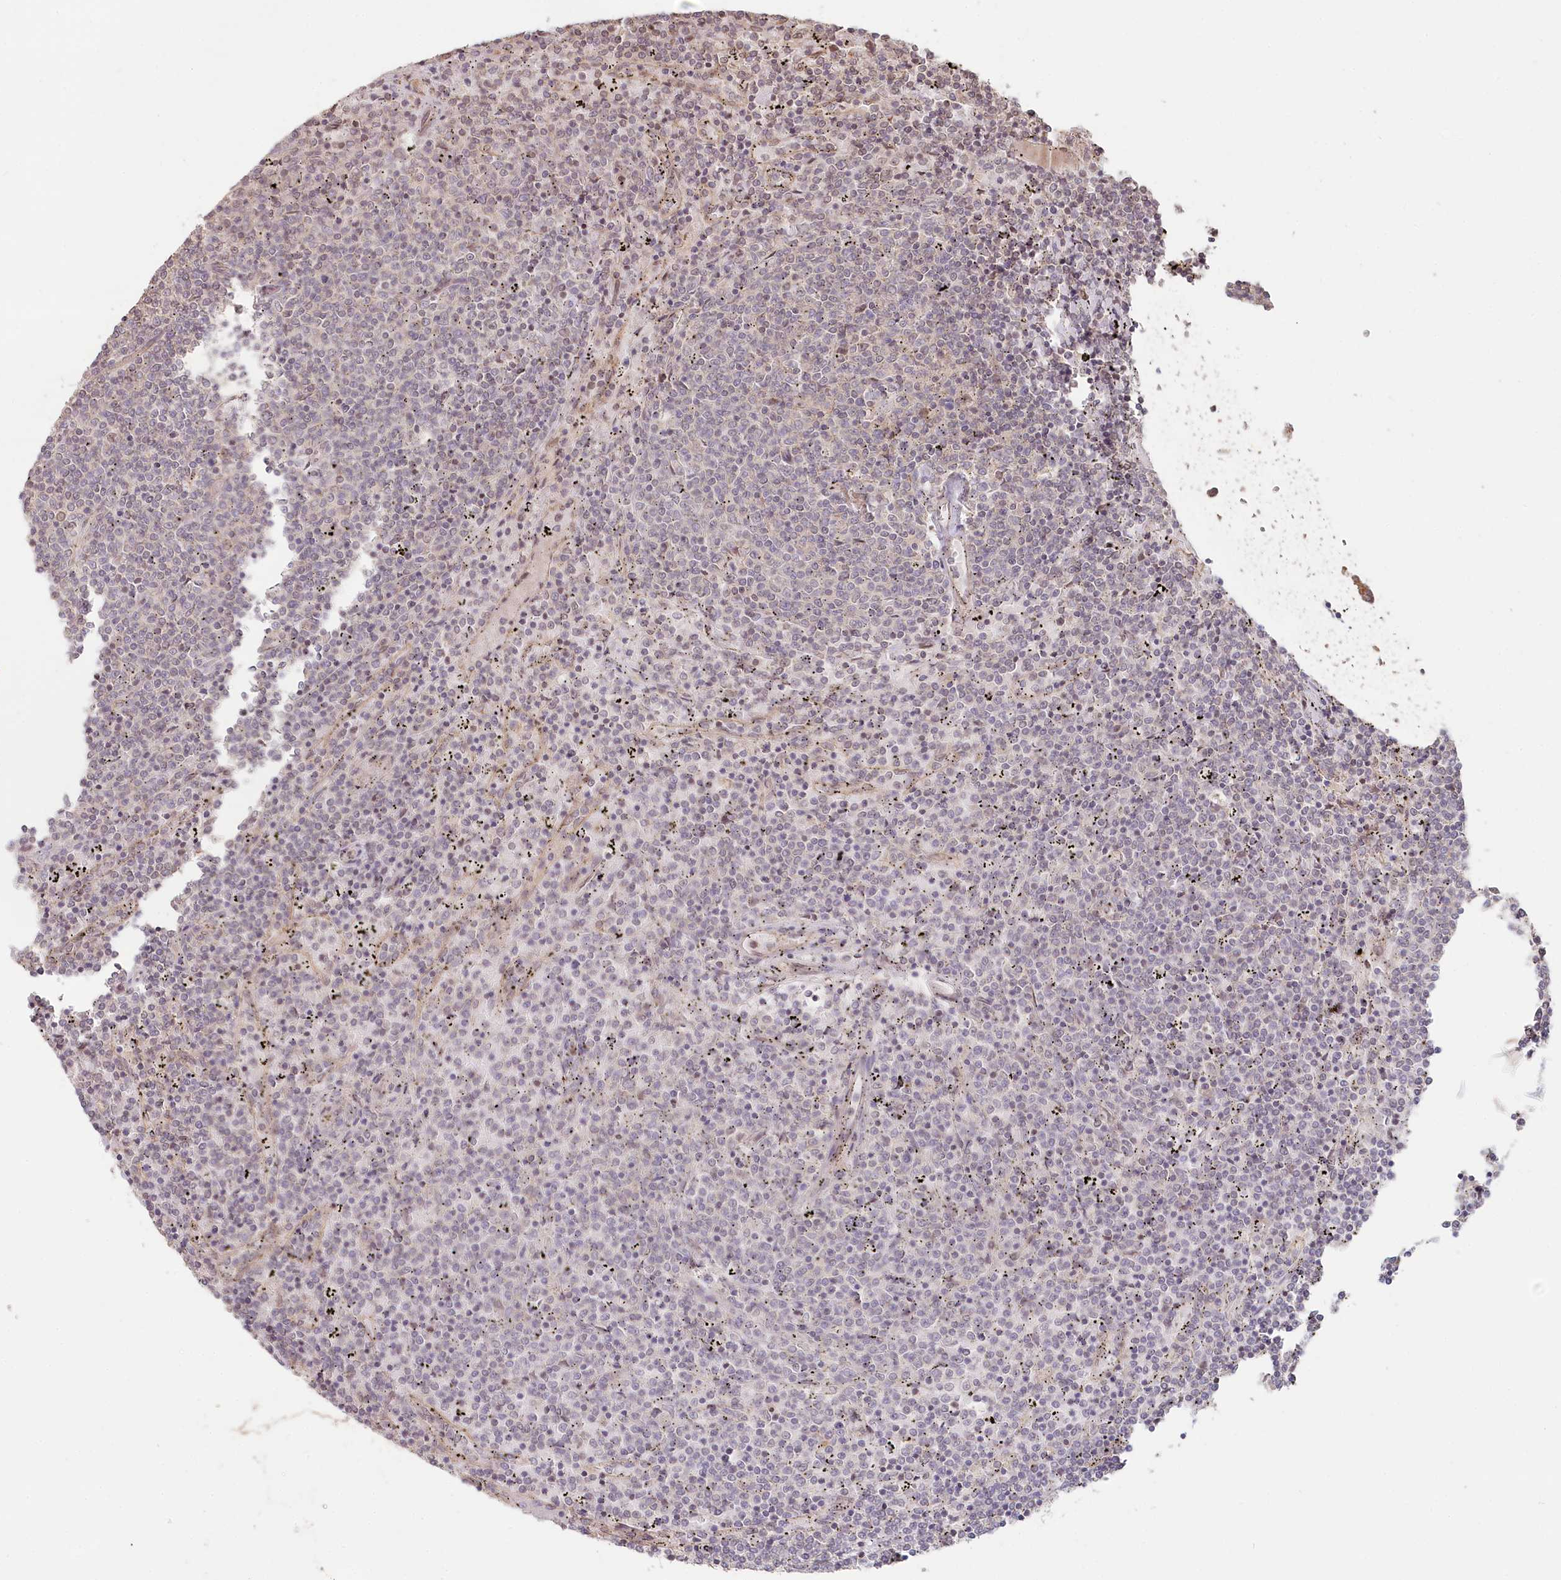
{"staining": {"intensity": "negative", "quantity": "none", "location": "none"}, "tissue": "lymphoma", "cell_type": "Tumor cells", "image_type": "cancer", "snomed": [{"axis": "morphology", "description": "Malignant lymphoma, non-Hodgkin's type, Low grade"}, {"axis": "topography", "description": "Spleen"}], "caption": "An image of human low-grade malignant lymphoma, non-Hodgkin's type is negative for staining in tumor cells. (DAB (3,3'-diaminobenzidine) immunohistochemistry, high magnification).", "gene": "TCHP", "patient": {"sex": "female", "age": 50}}